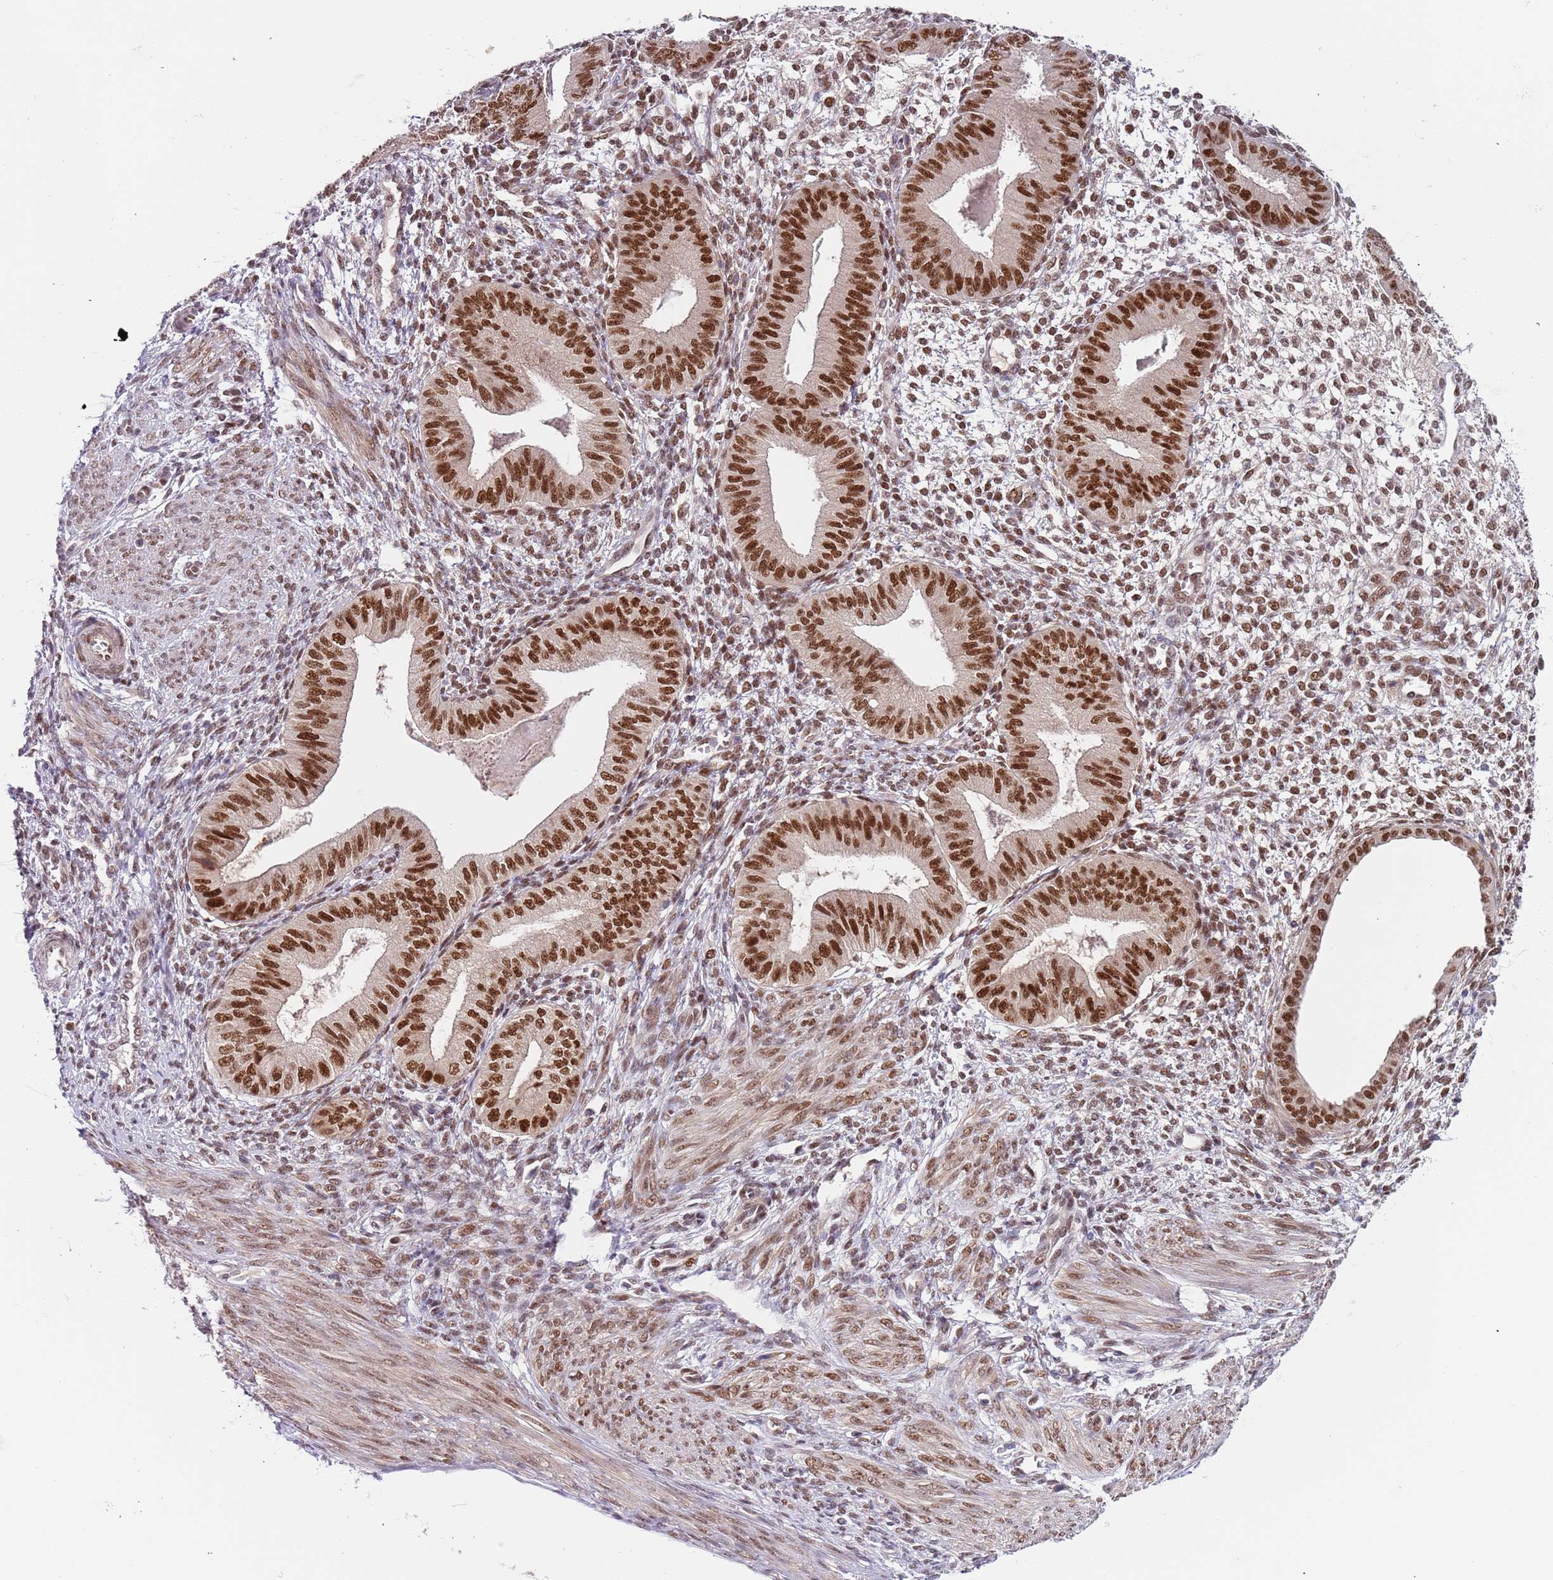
{"staining": {"intensity": "moderate", "quantity": "25%-75%", "location": "nuclear"}, "tissue": "endometrium", "cell_type": "Cells in endometrial stroma", "image_type": "normal", "snomed": [{"axis": "morphology", "description": "Normal tissue, NOS"}, {"axis": "topography", "description": "Endometrium"}], "caption": "Protein staining exhibits moderate nuclear positivity in approximately 25%-75% of cells in endometrial stroma in benign endometrium. Immunohistochemistry stains the protein in brown and the nuclei are stained blue.", "gene": "RMND5B", "patient": {"sex": "female", "age": 49}}